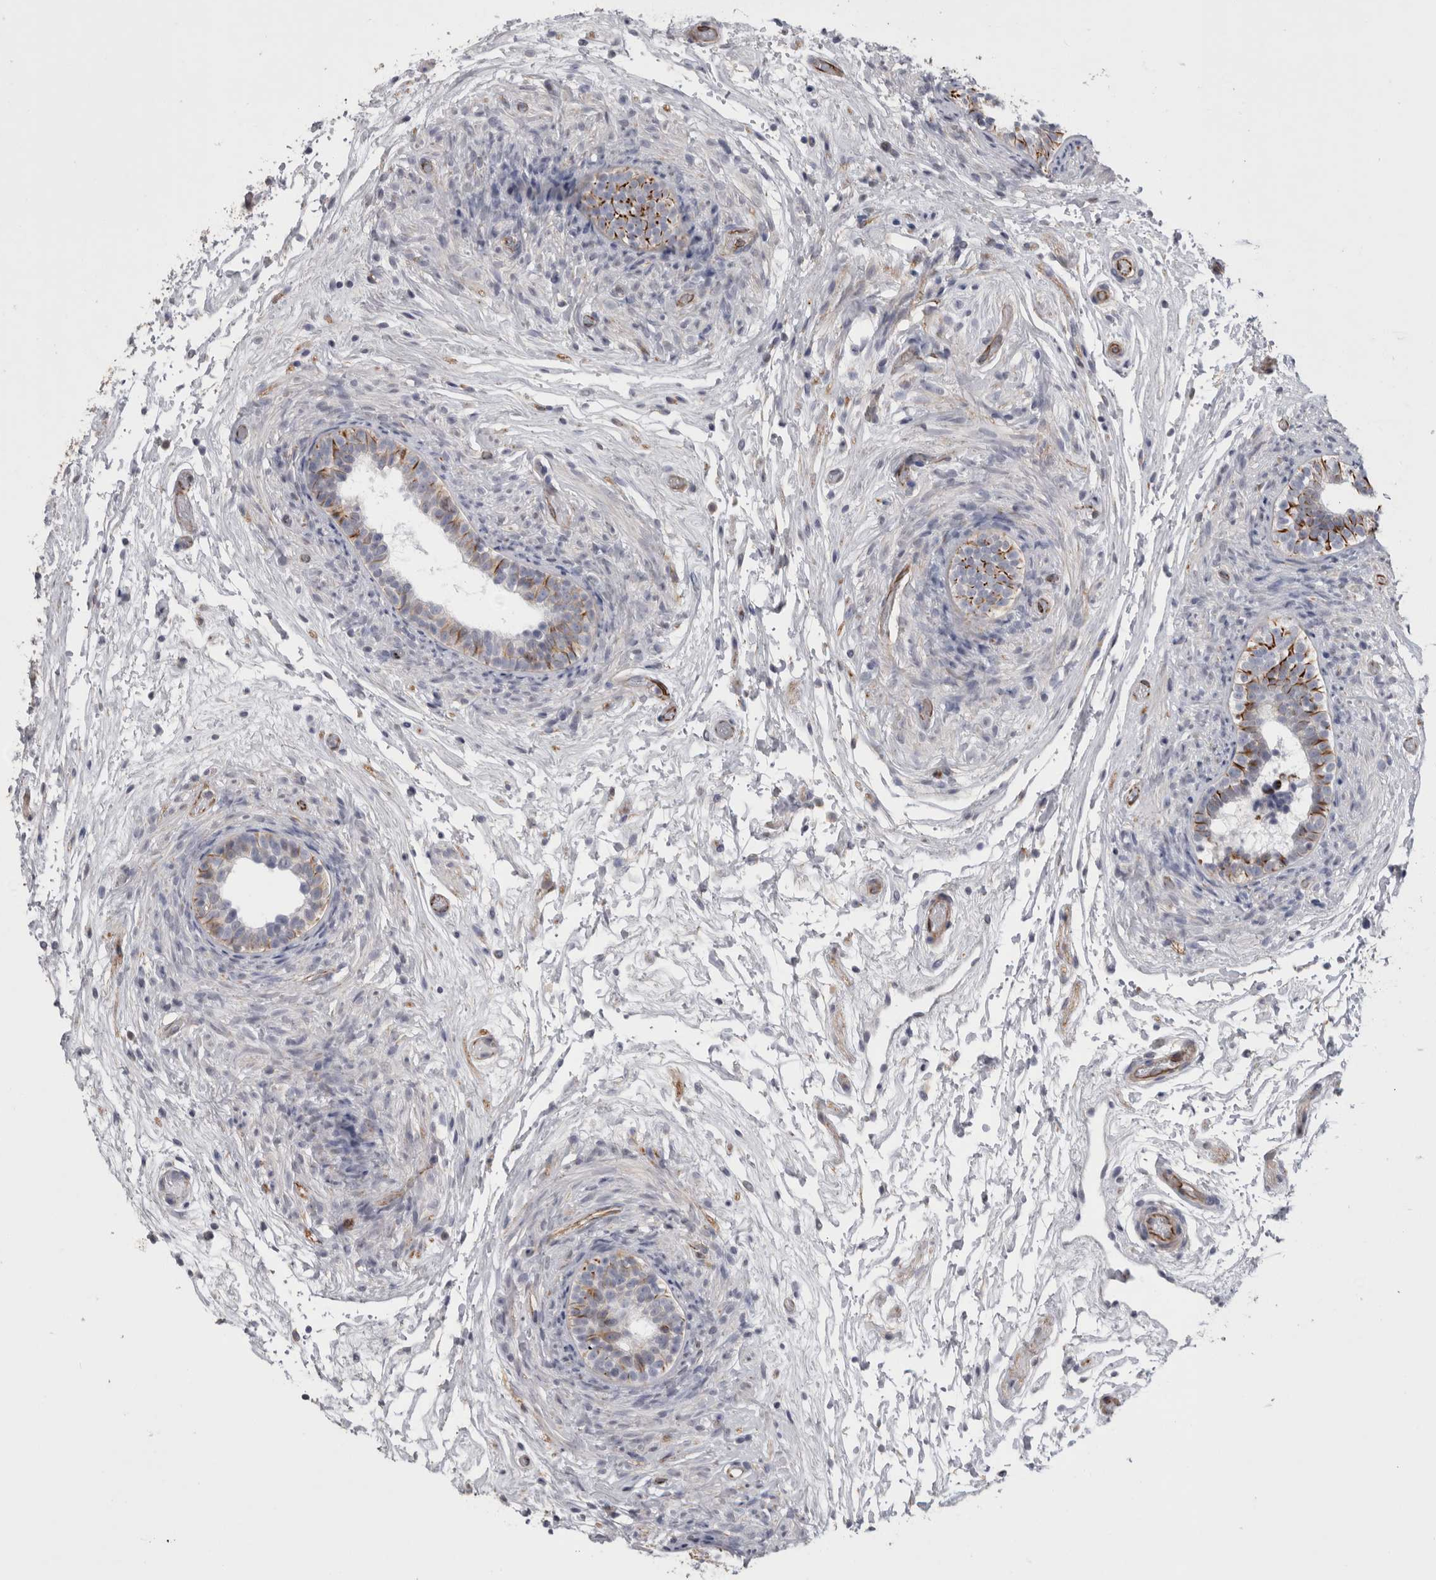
{"staining": {"intensity": "moderate", "quantity": "<25%", "location": "cytoplasmic/membranous"}, "tissue": "epididymis", "cell_type": "Glandular cells", "image_type": "normal", "snomed": [{"axis": "morphology", "description": "Normal tissue, NOS"}, {"axis": "topography", "description": "Epididymis"}], "caption": "An immunohistochemistry (IHC) histopathology image of unremarkable tissue is shown. Protein staining in brown shows moderate cytoplasmic/membranous positivity in epididymis within glandular cells. The protein is stained brown, and the nuclei are stained in blue (DAB (3,3'-diaminobenzidine) IHC with brightfield microscopy, high magnification).", "gene": "ACOT7", "patient": {"sex": "male", "age": 5}}